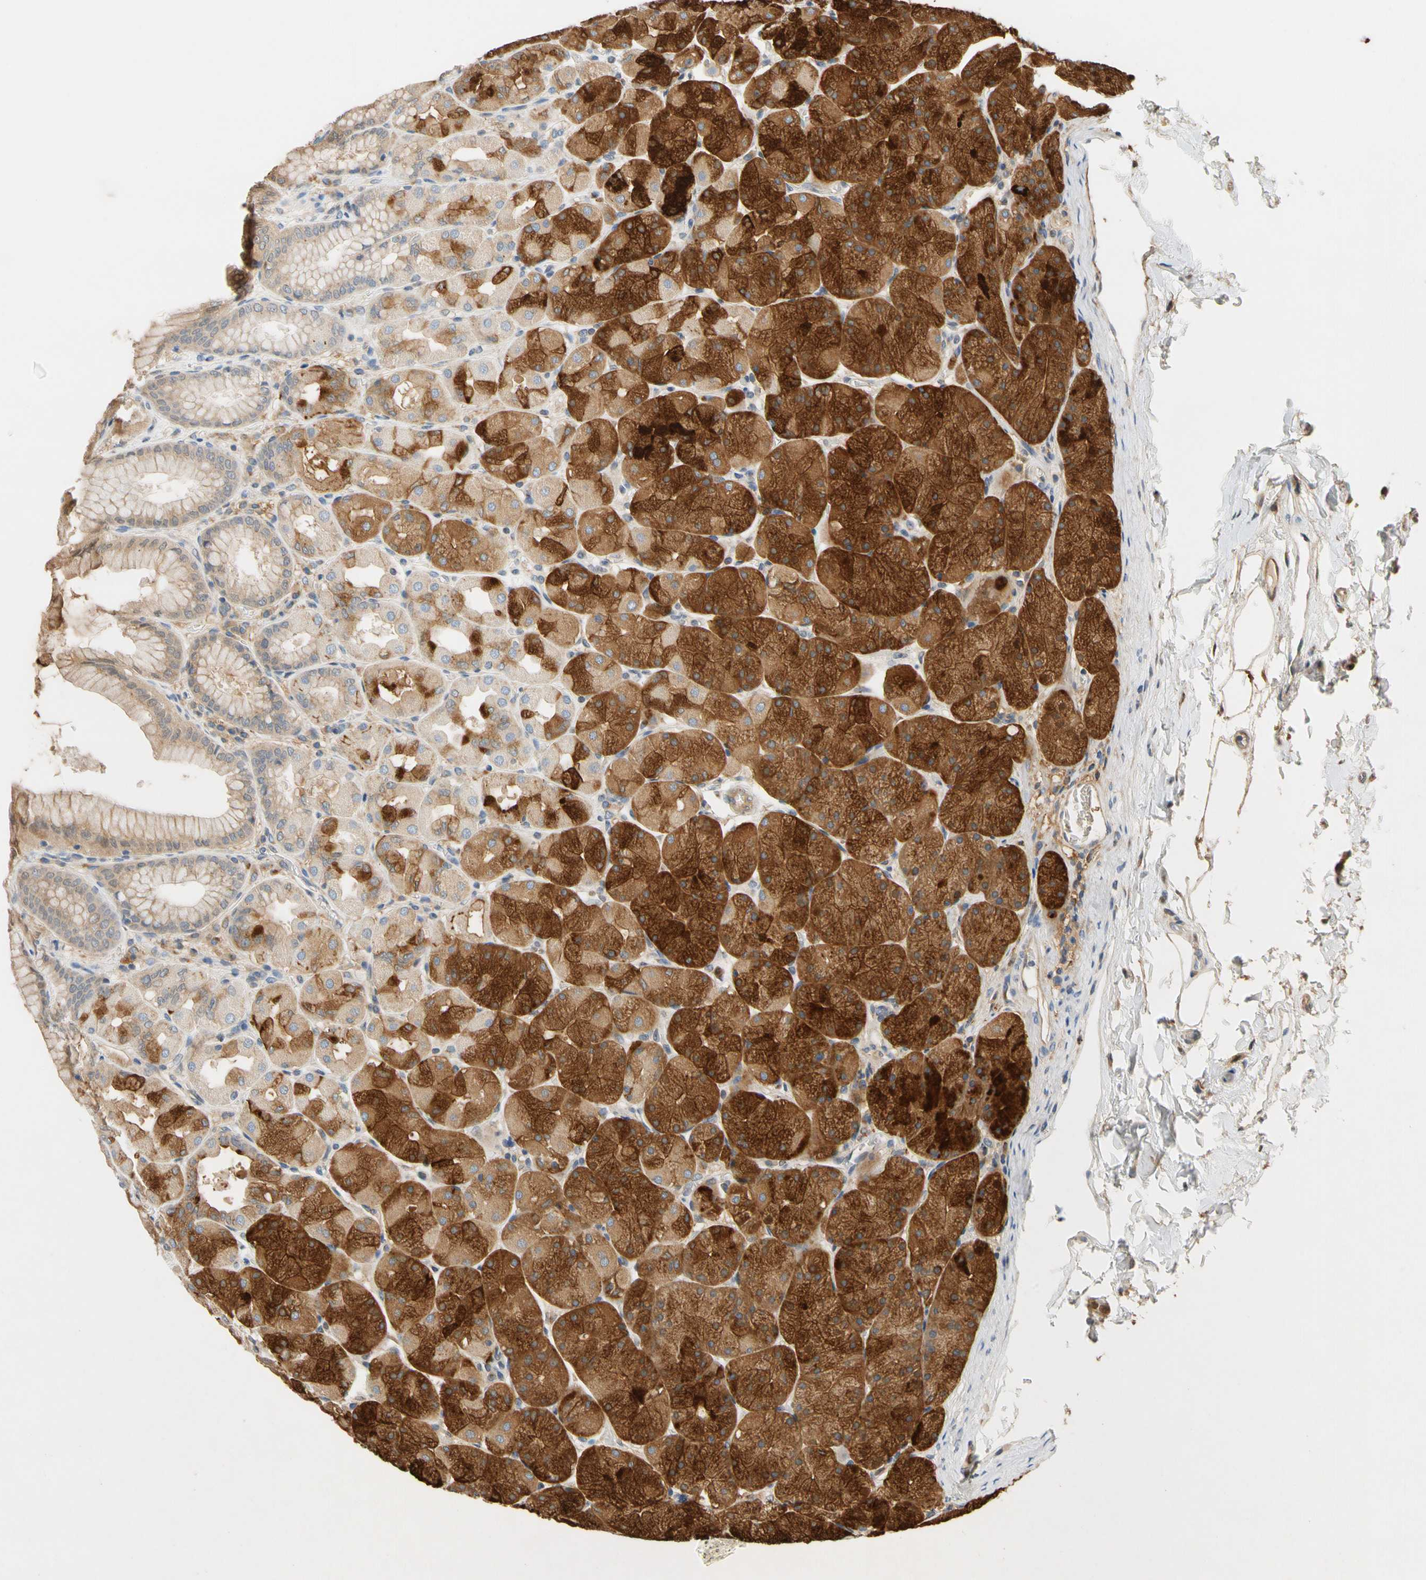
{"staining": {"intensity": "strong", "quantity": "25%-75%", "location": "cytoplasmic/membranous"}, "tissue": "stomach", "cell_type": "Glandular cells", "image_type": "normal", "snomed": [{"axis": "morphology", "description": "Normal tissue, NOS"}, {"axis": "topography", "description": "Stomach, upper"}], "caption": "IHC micrograph of benign stomach stained for a protein (brown), which displays high levels of strong cytoplasmic/membranous staining in about 25%-75% of glandular cells.", "gene": "GPSM2", "patient": {"sex": "female", "age": 56}}